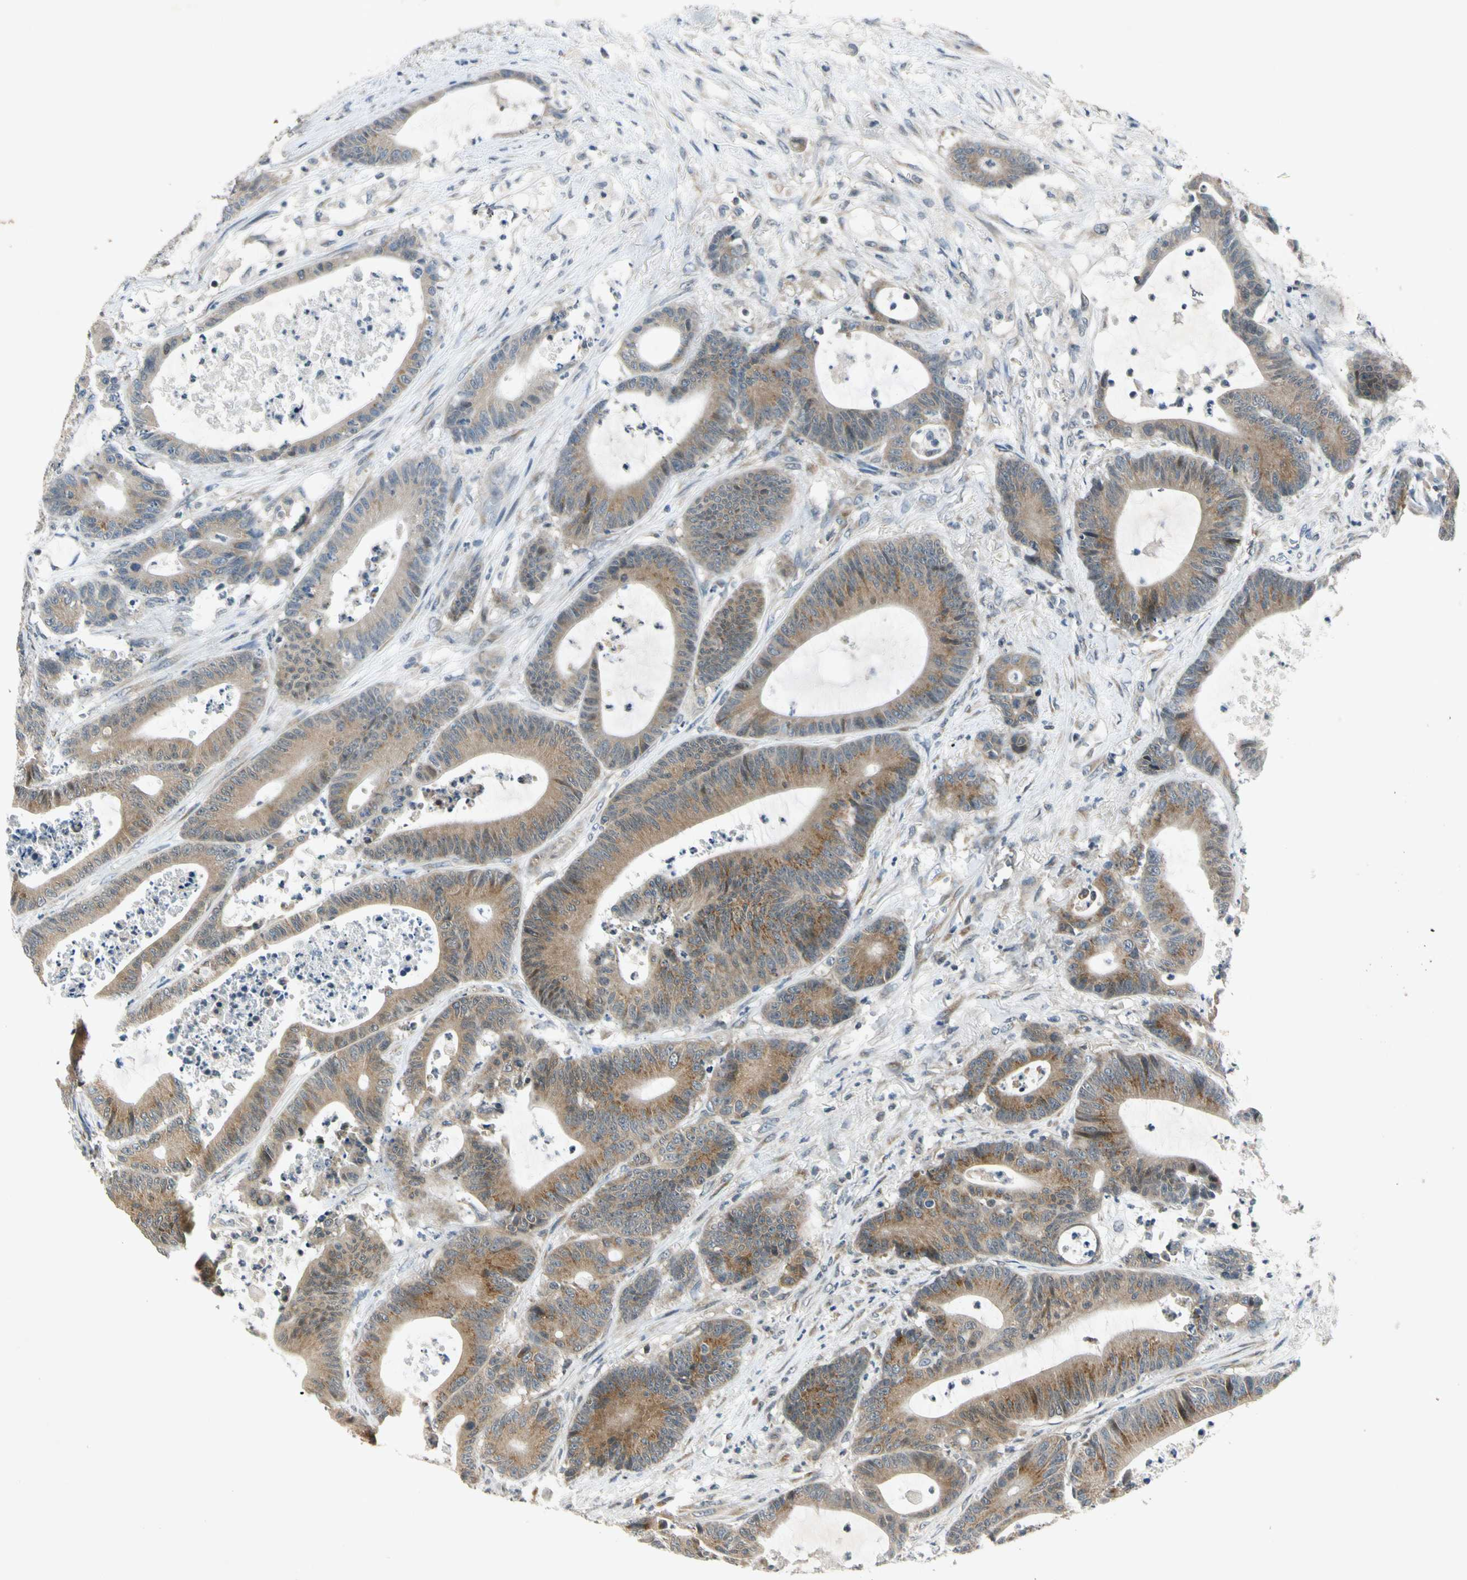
{"staining": {"intensity": "moderate", "quantity": ">75%", "location": "cytoplasmic/membranous"}, "tissue": "colorectal cancer", "cell_type": "Tumor cells", "image_type": "cancer", "snomed": [{"axis": "morphology", "description": "Adenocarcinoma, NOS"}, {"axis": "topography", "description": "Colon"}], "caption": "There is medium levels of moderate cytoplasmic/membranous staining in tumor cells of colorectal cancer, as demonstrated by immunohistochemical staining (brown color).", "gene": "RPS6KB2", "patient": {"sex": "female", "age": 84}}